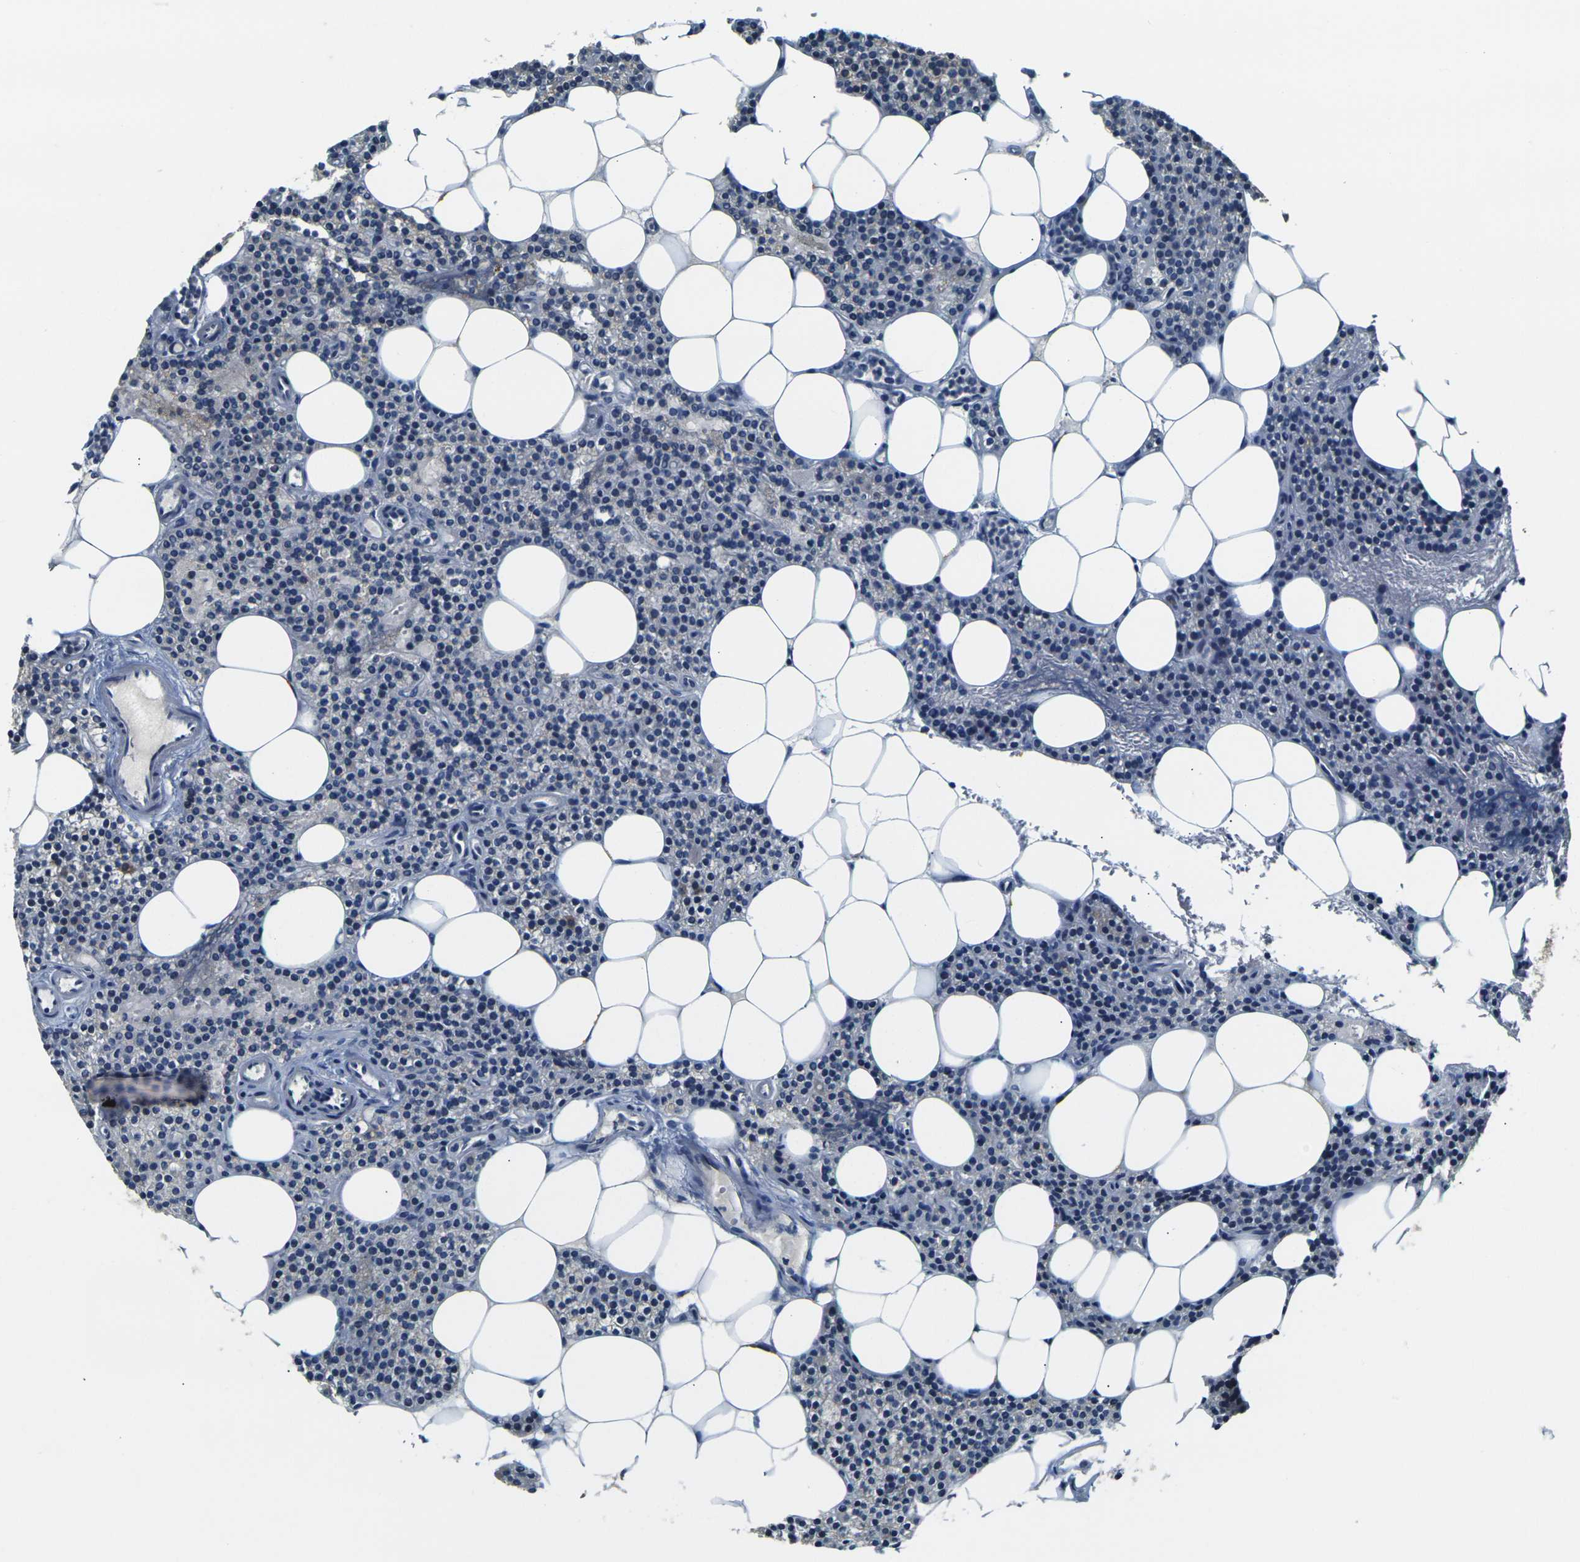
{"staining": {"intensity": "negative", "quantity": "none", "location": "none"}, "tissue": "parathyroid gland", "cell_type": "Glandular cells", "image_type": "normal", "snomed": [{"axis": "morphology", "description": "Normal tissue, NOS"}, {"axis": "morphology", "description": "Adenoma, NOS"}, {"axis": "topography", "description": "Parathyroid gland"}], "caption": "Glandular cells show no significant staining in unremarkable parathyroid gland. (IHC, brightfield microscopy, high magnification).", "gene": "SHISAL2B", "patient": {"sex": "female", "age": 51}}